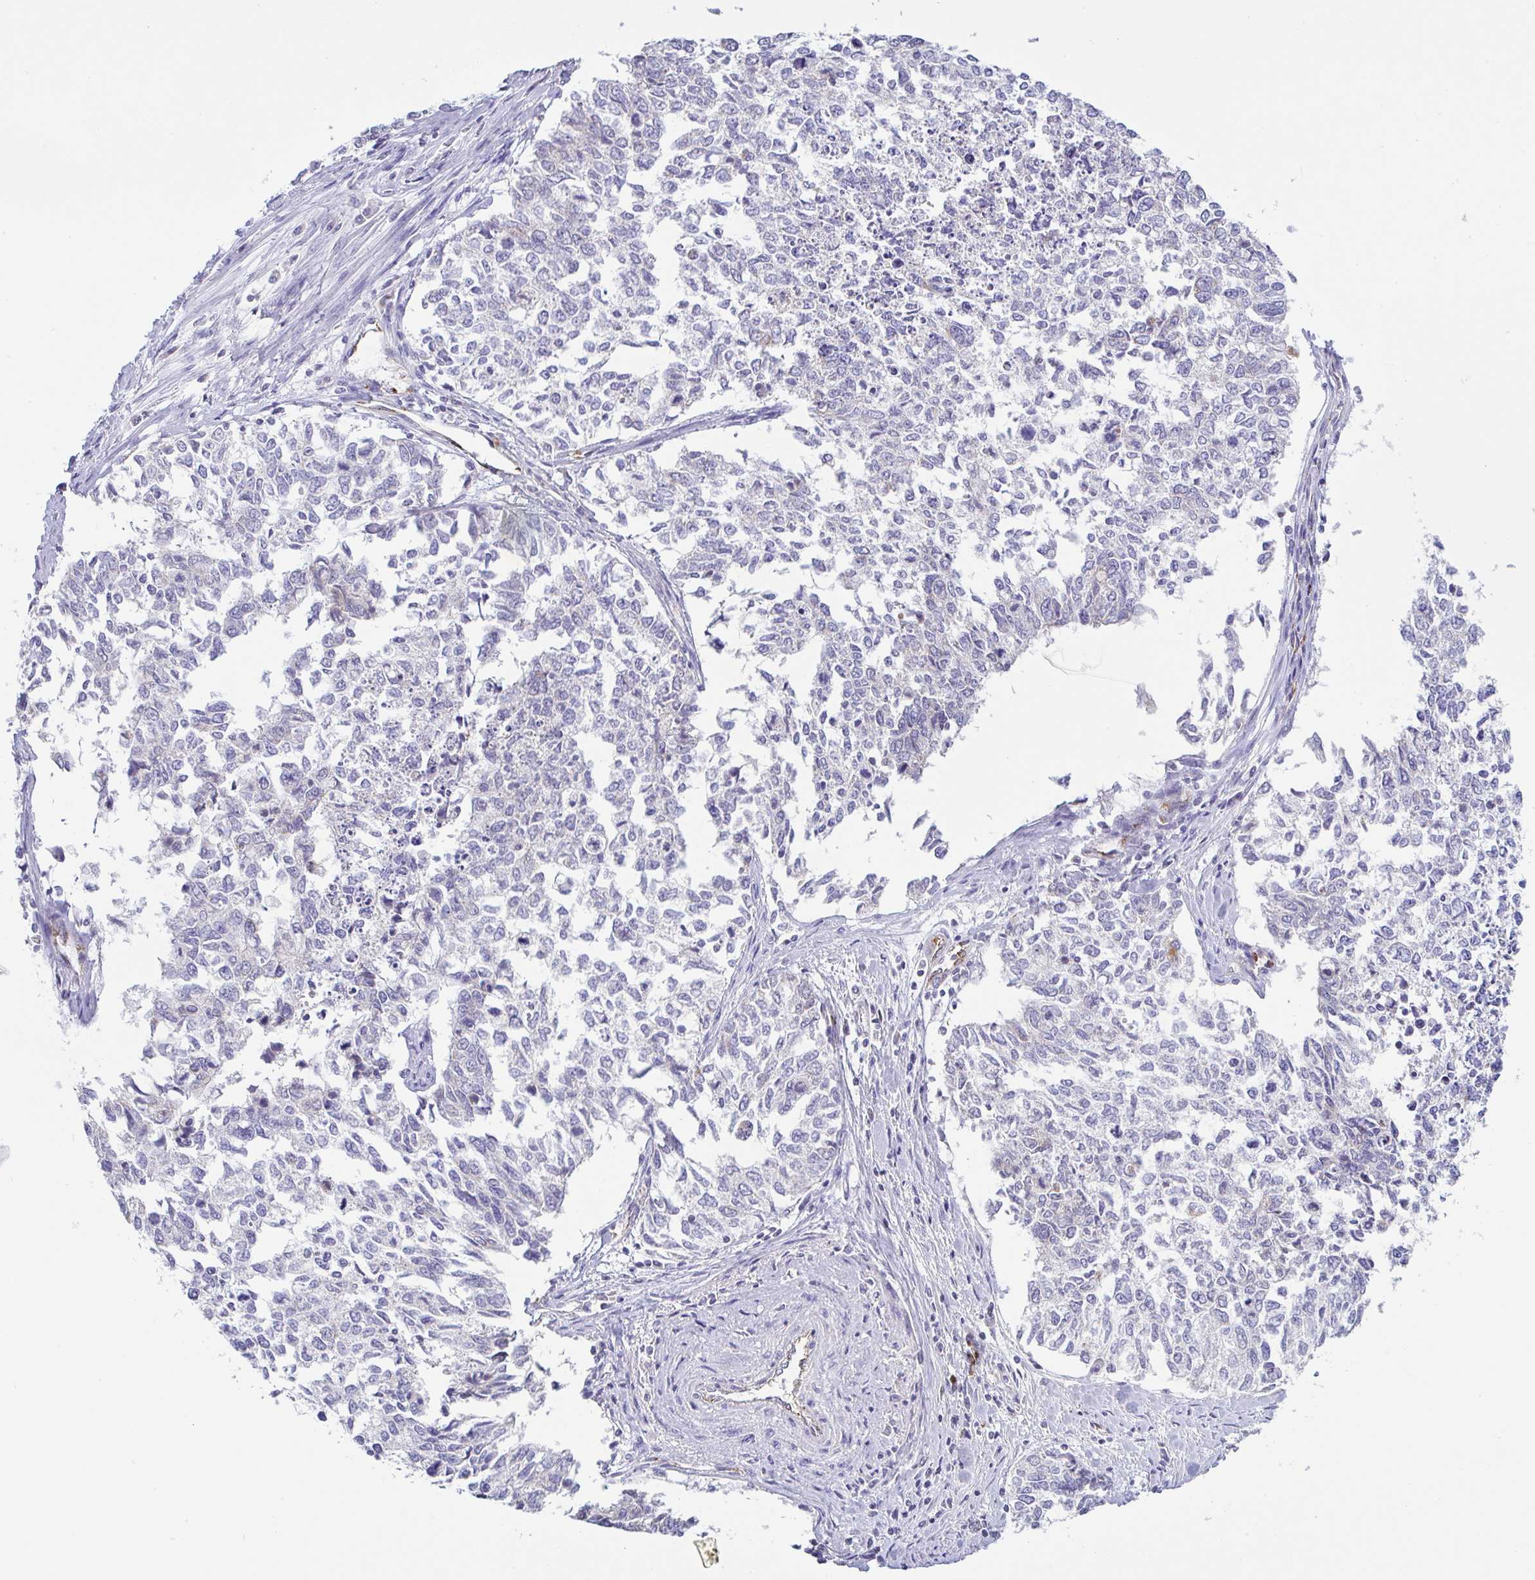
{"staining": {"intensity": "negative", "quantity": "none", "location": "none"}, "tissue": "cervical cancer", "cell_type": "Tumor cells", "image_type": "cancer", "snomed": [{"axis": "morphology", "description": "Adenocarcinoma, NOS"}, {"axis": "topography", "description": "Cervix"}], "caption": "This is a photomicrograph of immunohistochemistry (IHC) staining of cervical cancer, which shows no staining in tumor cells.", "gene": "PLCD4", "patient": {"sex": "female", "age": 63}}